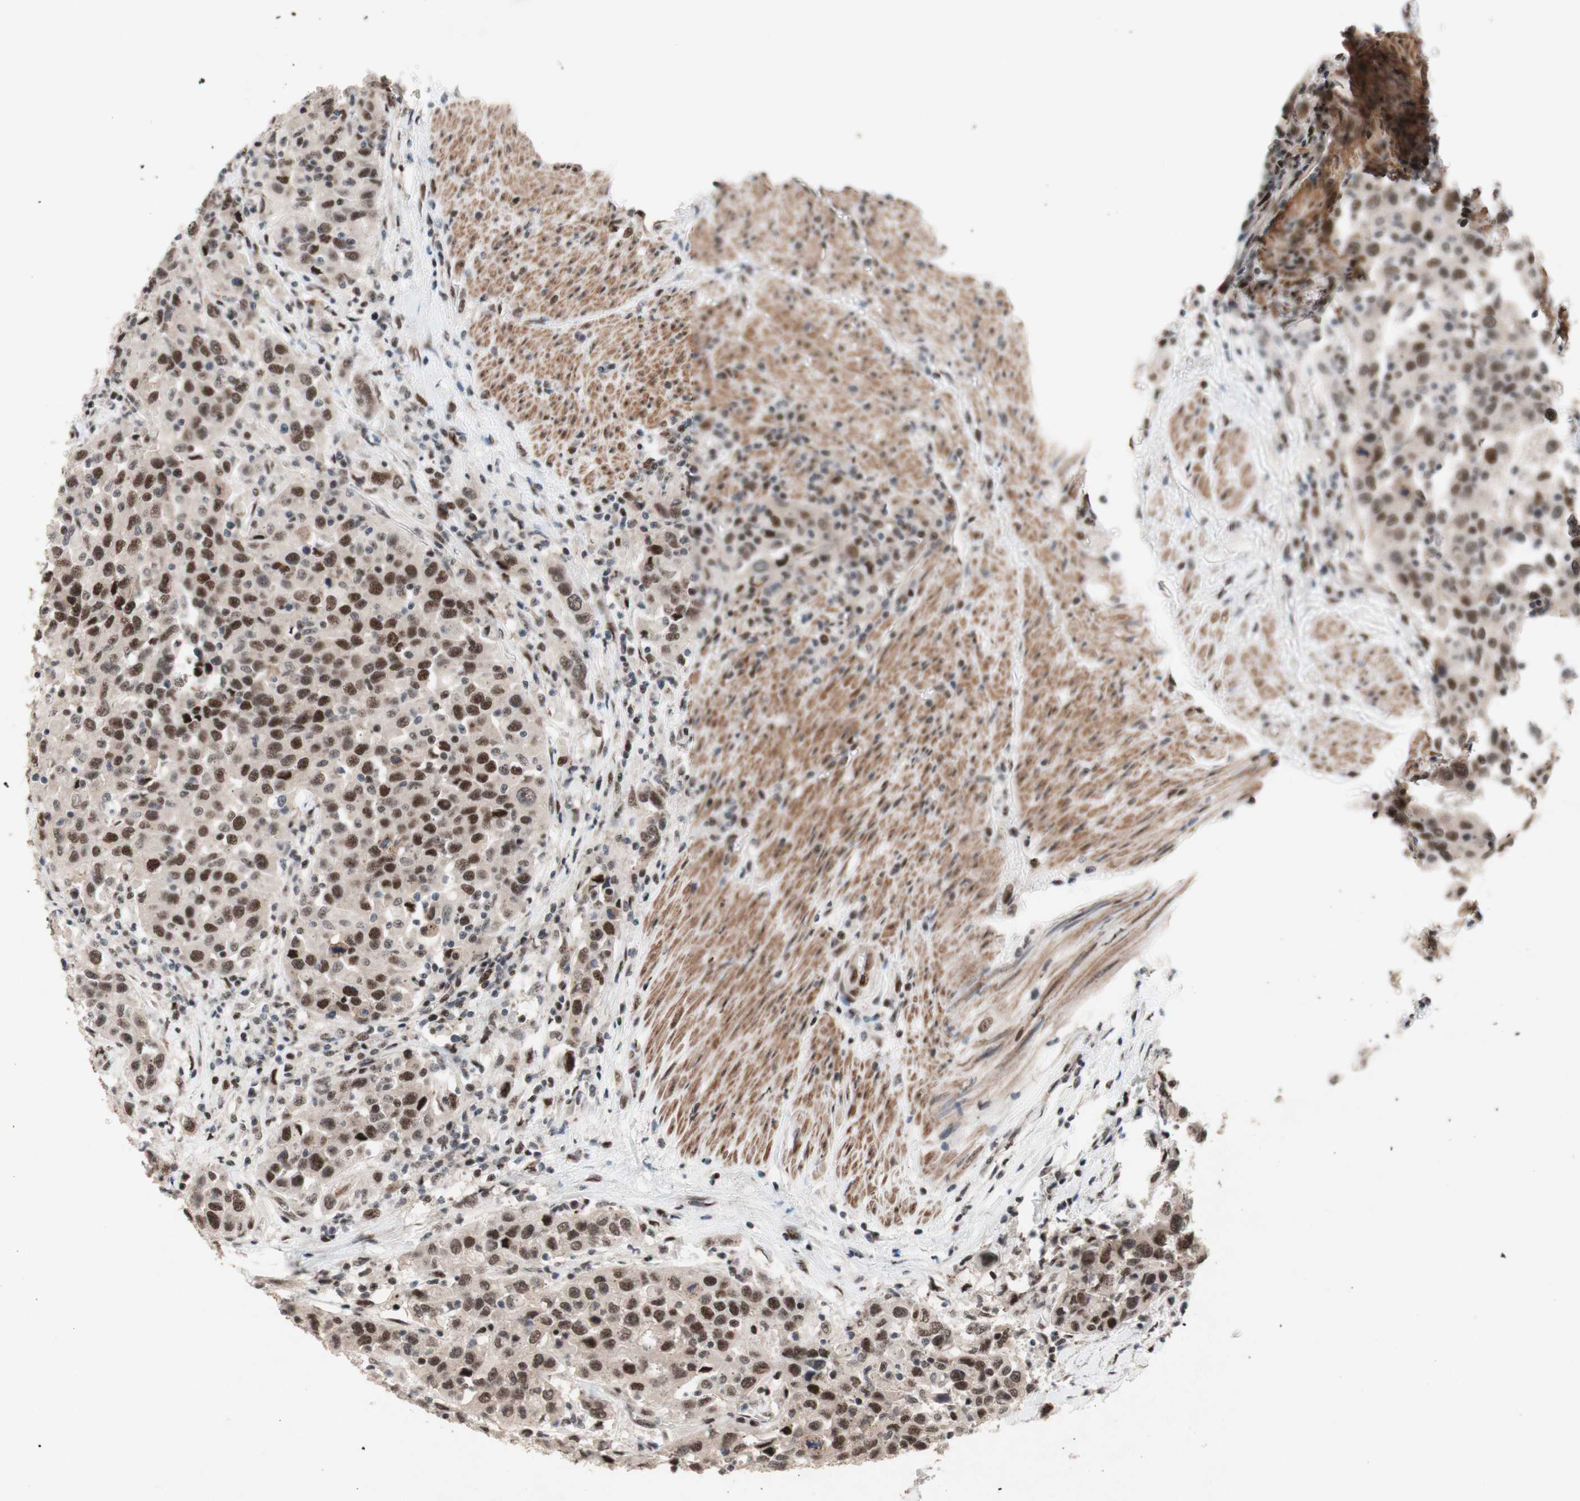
{"staining": {"intensity": "moderate", "quantity": ">75%", "location": "nuclear"}, "tissue": "urothelial cancer", "cell_type": "Tumor cells", "image_type": "cancer", "snomed": [{"axis": "morphology", "description": "Urothelial carcinoma, High grade"}, {"axis": "topography", "description": "Urinary bladder"}], "caption": "Immunohistochemical staining of urothelial carcinoma (high-grade) shows moderate nuclear protein positivity in approximately >75% of tumor cells.", "gene": "TLE1", "patient": {"sex": "female", "age": 80}}